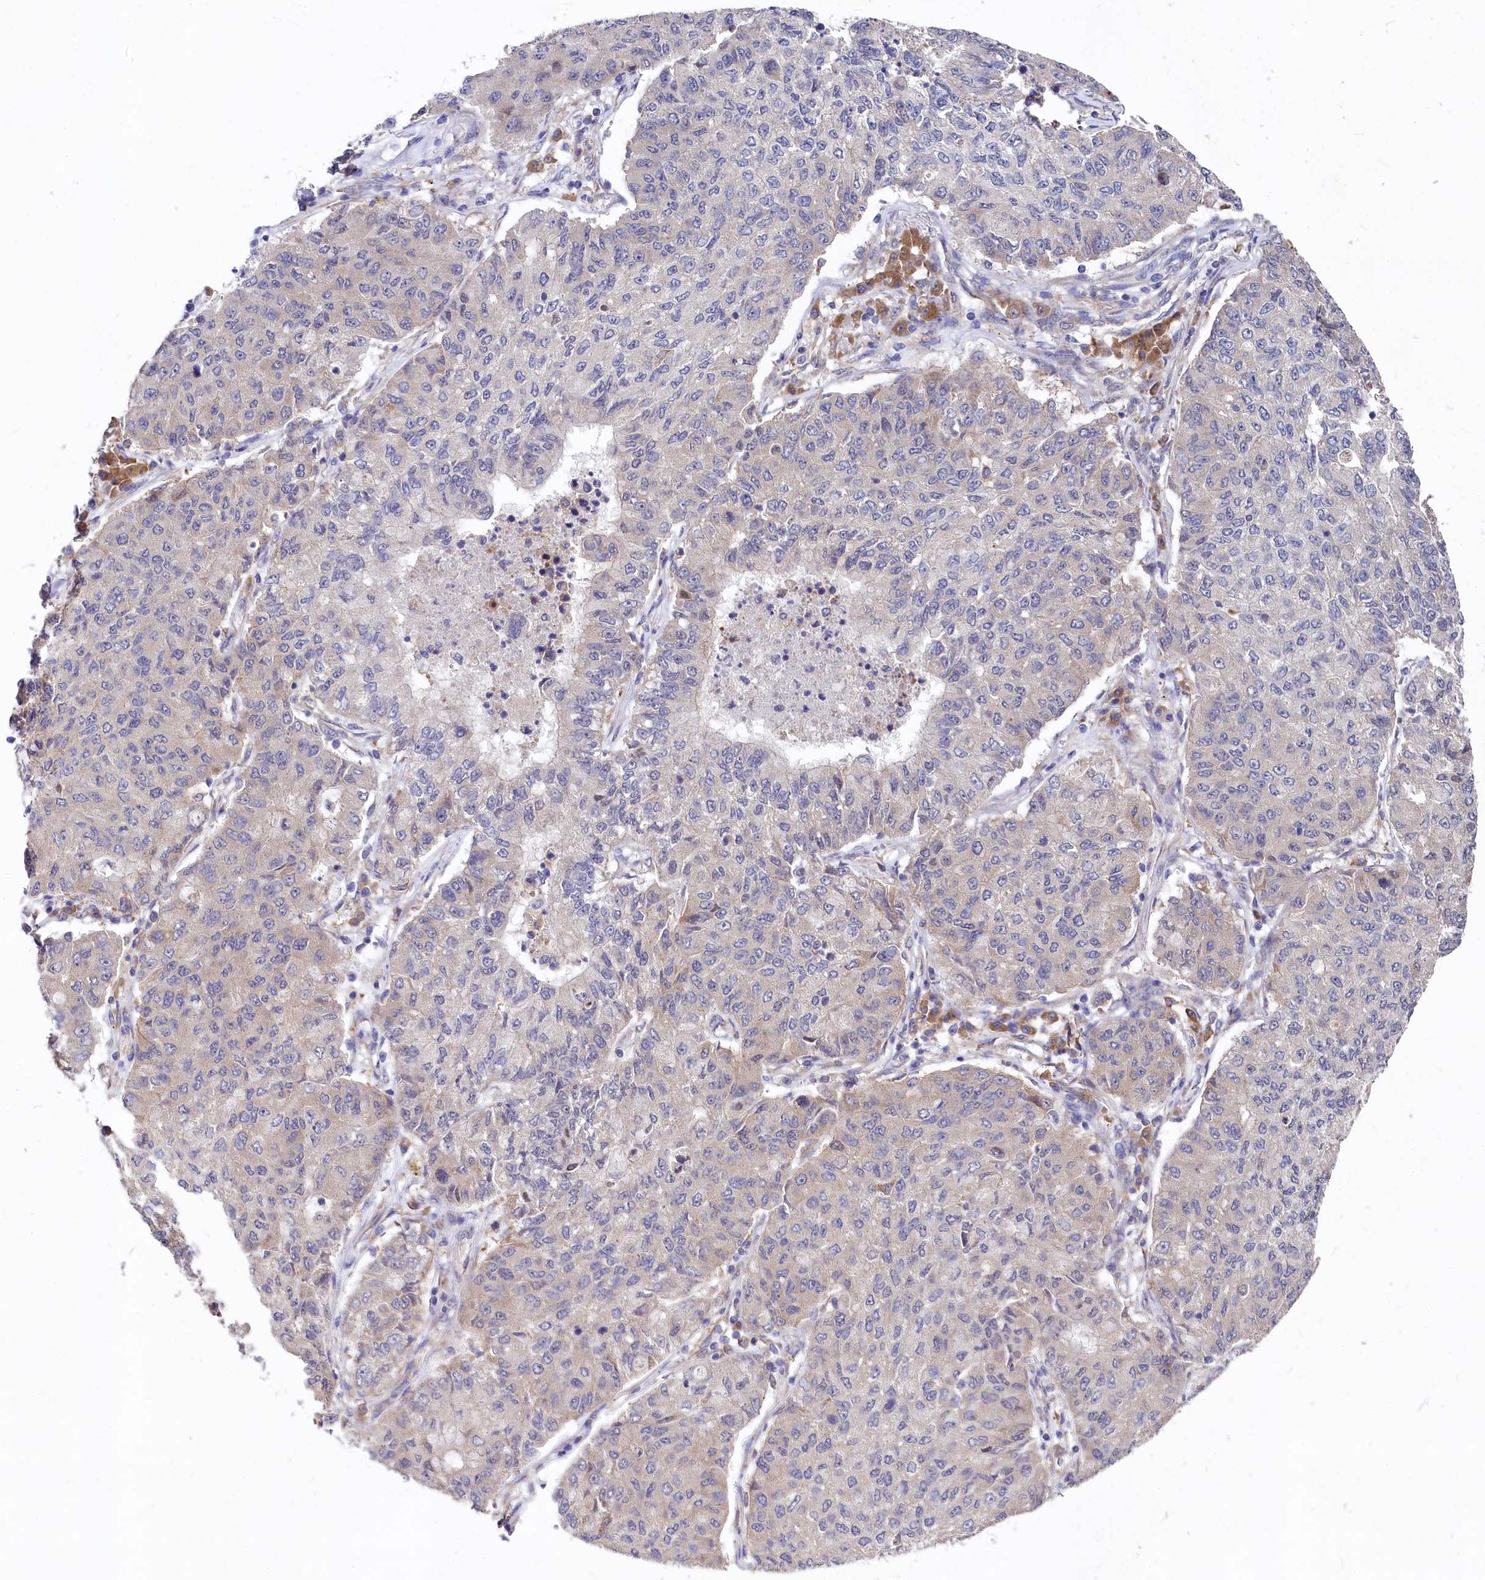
{"staining": {"intensity": "negative", "quantity": "none", "location": "none"}, "tissue": "lung cancer", "cell_type": "Tumor cells", "image_type": "cancer", "snomed": [{"axis": "morphology", "description": "Squamous cell carcinoma, NOS"}, {"axis": "topography", "description": "Lung"}], "caption": "This histopathology image is of lung cancer (squamous cell carcinoma) stained with IHC to label a protein in brown with the nuclei are counter-stained blue. There is no staining in tumor cells.", "gene": "EIF2B2", "patient": {"sex": "male", "age": 74}}